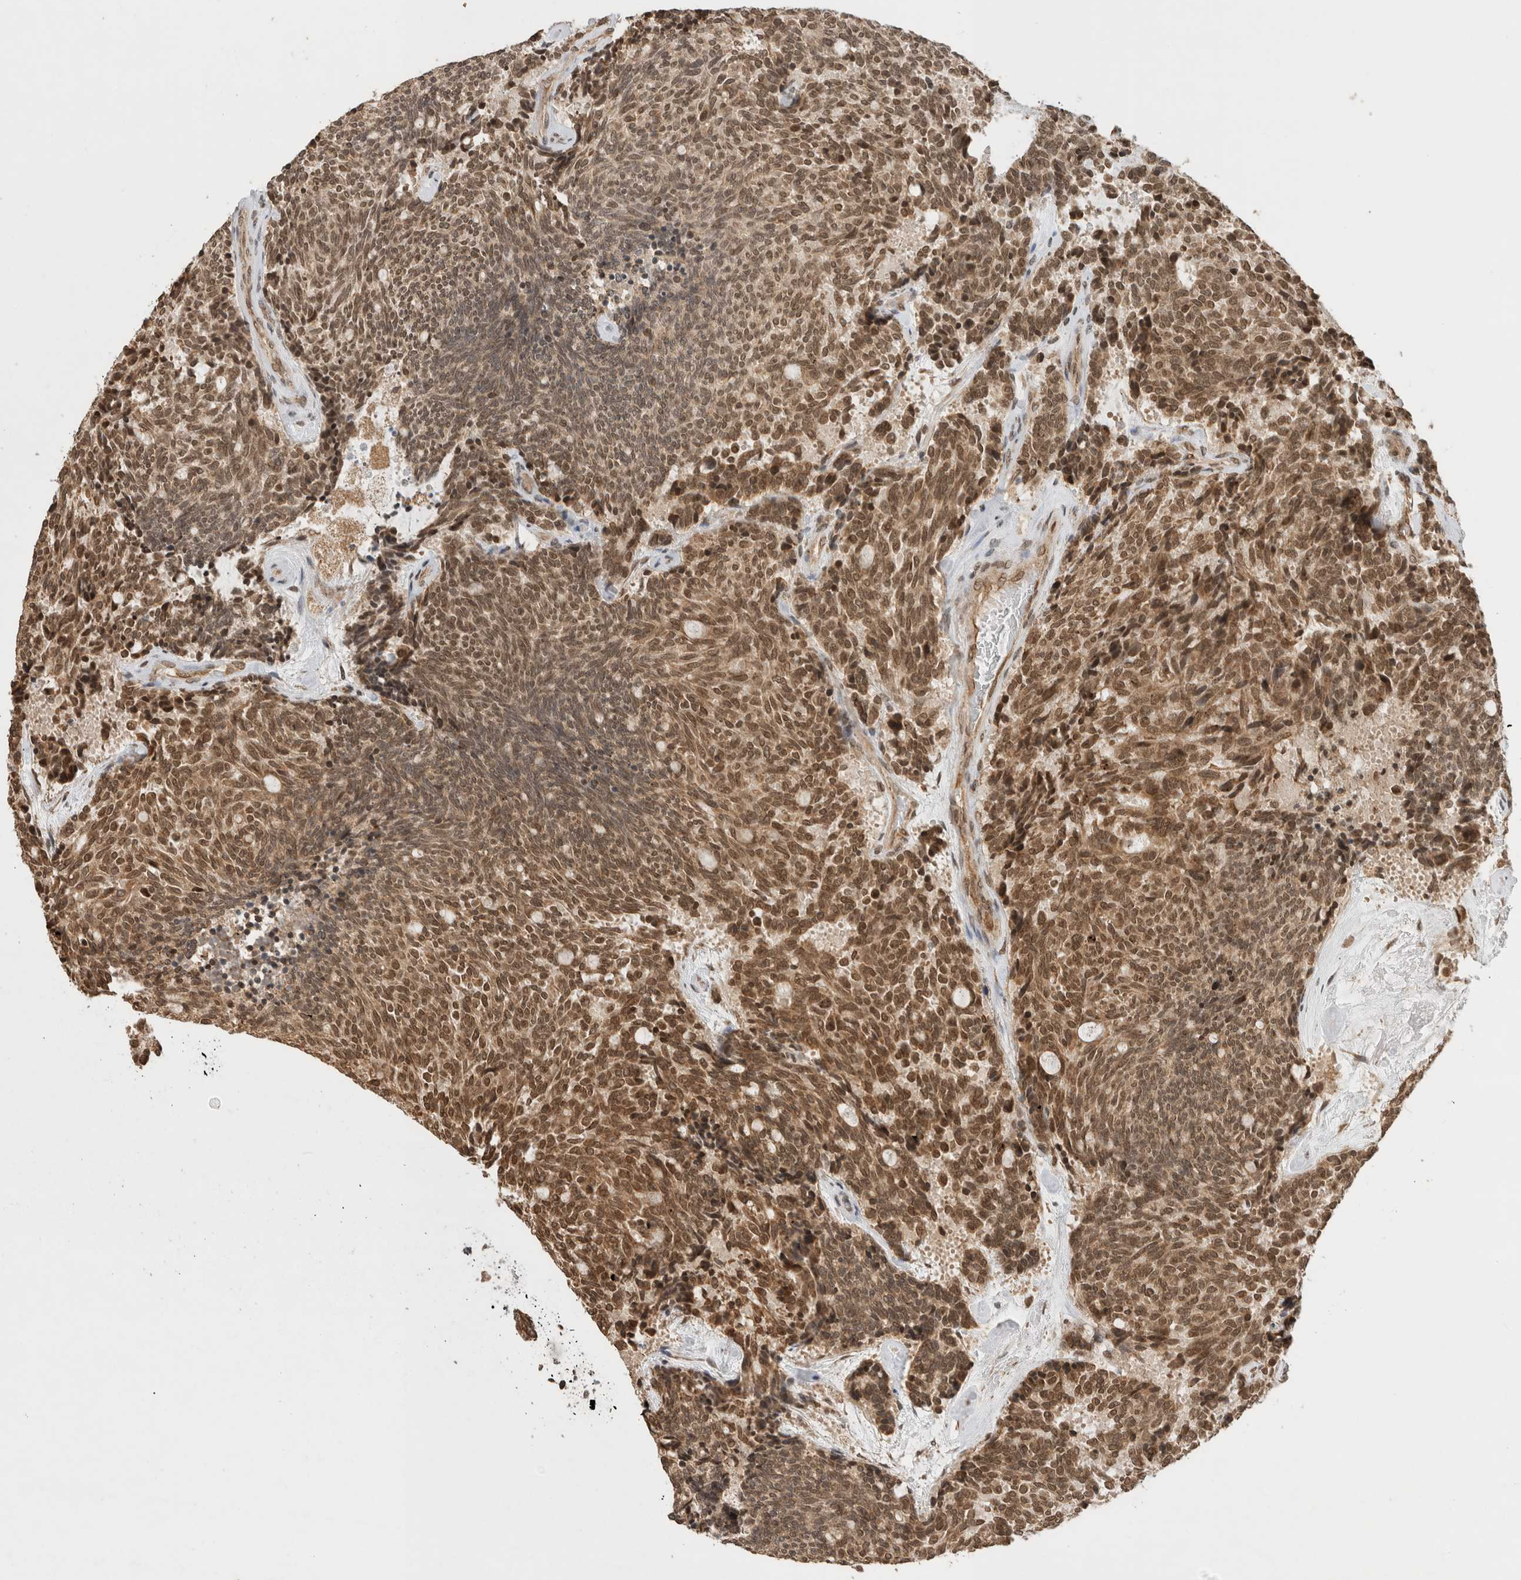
{"staining": {"intensity": "moderate", "quantity": ">75%", "location": "nuclear"}, "tissue": "carcinoid", "cell_type": "Tumor cells", "image_type": "cancer", "snomed": [{"axis": "morphology", "description": "Carcinoid, malignant, NOS"}, {"axis": "topography", "description": "Pancreas"}], "caption": "Carcinoid (malignant) stained with a brown dye exhibits moderate nuclear positive expression in approximately >75% of tumor cells.", "gene": "C1orf21", "patient": {"sex": "female", "age": 54}}